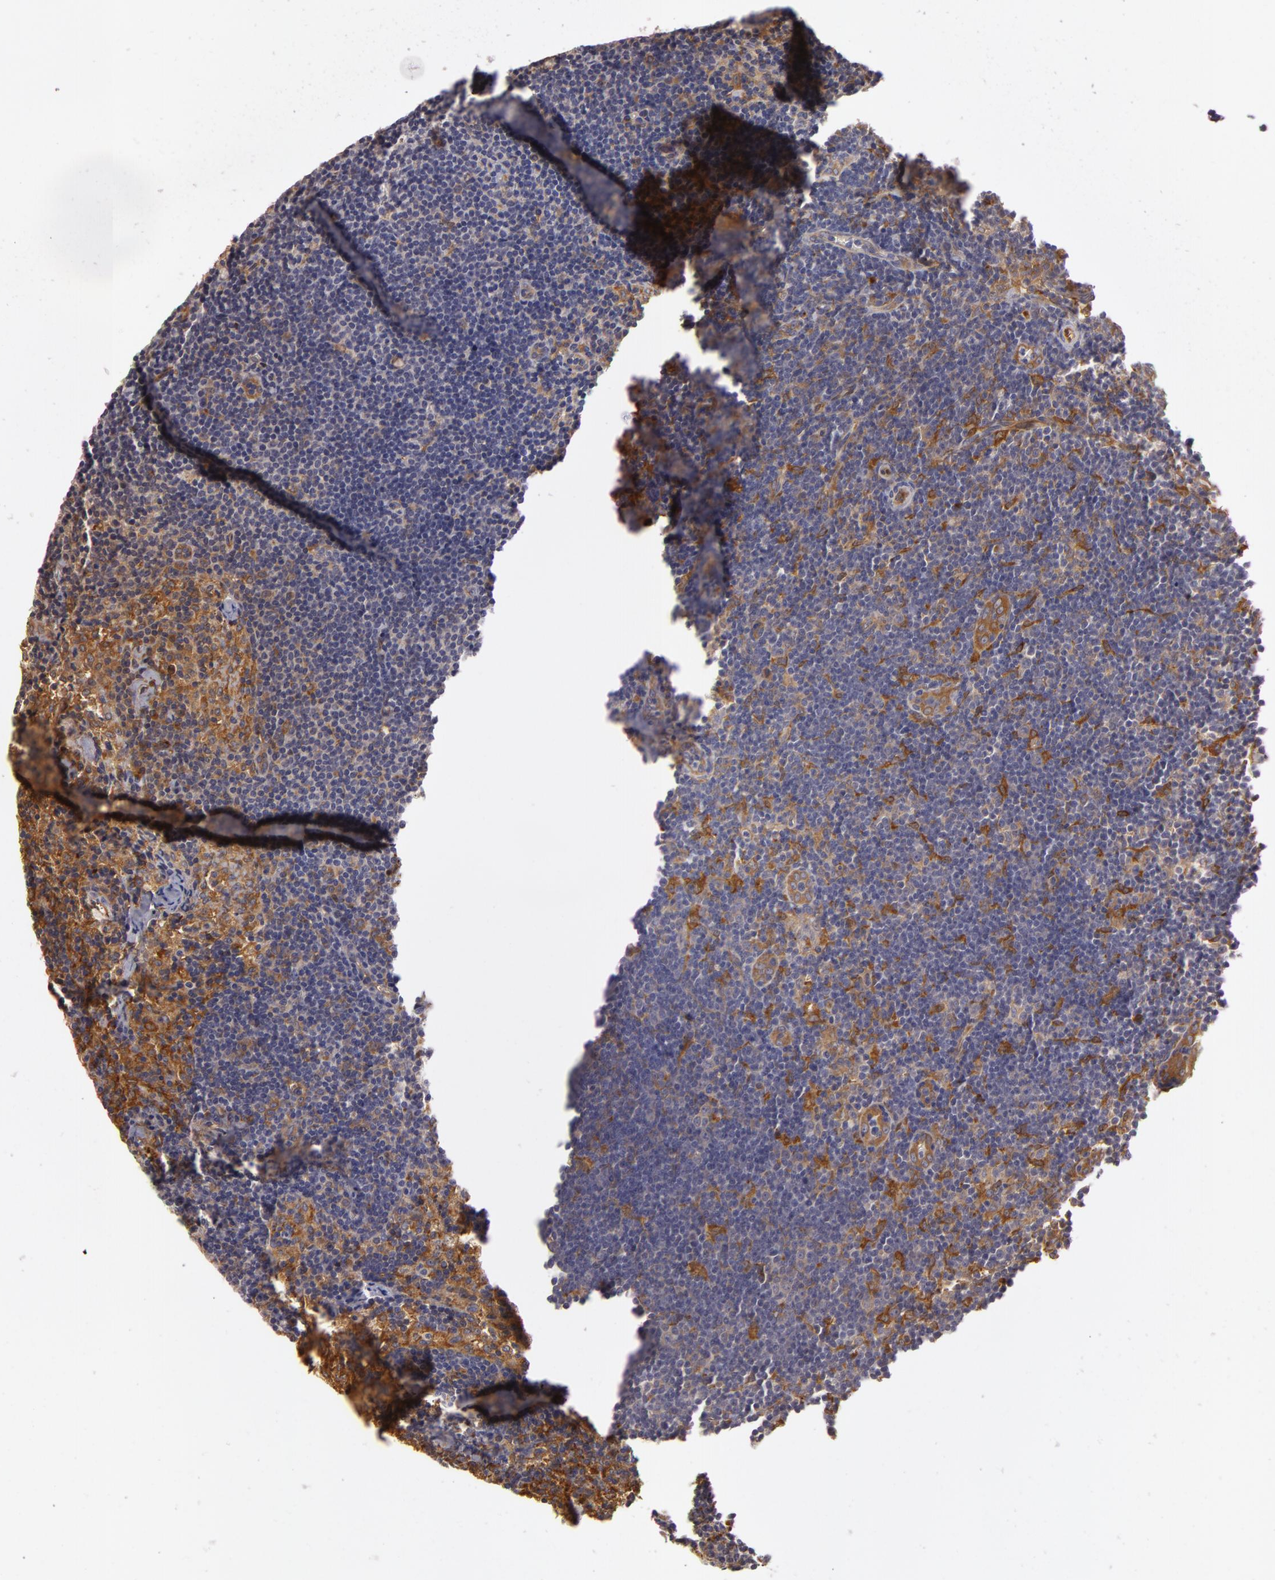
{"staining": {"intensity": "moderate", "quantity": ">75%", "location": "cytoplasmic/membranous"}, "tissue": "lymph node", "cell_type": "Germinal center cells", "image_type": "normal", "snomed": [{"axis": "morphology", "description": "Normal tissue, NOS"}, {"axis": "morphology", "description": "Inflammation, NOS"}, {"axis": "topography", "description": "Lymph node"}, {"axis": "topography", "description": "Salivary gland"}], "caption": "Immunohistochemical staining of benign human lymph node reveals >75% levels of moderate cytoplasmic/membranous protein staining in approximately >75% of germinal center cells.", "gene": "ZNF229", "patient": {"sex": "male", "age": 3}}